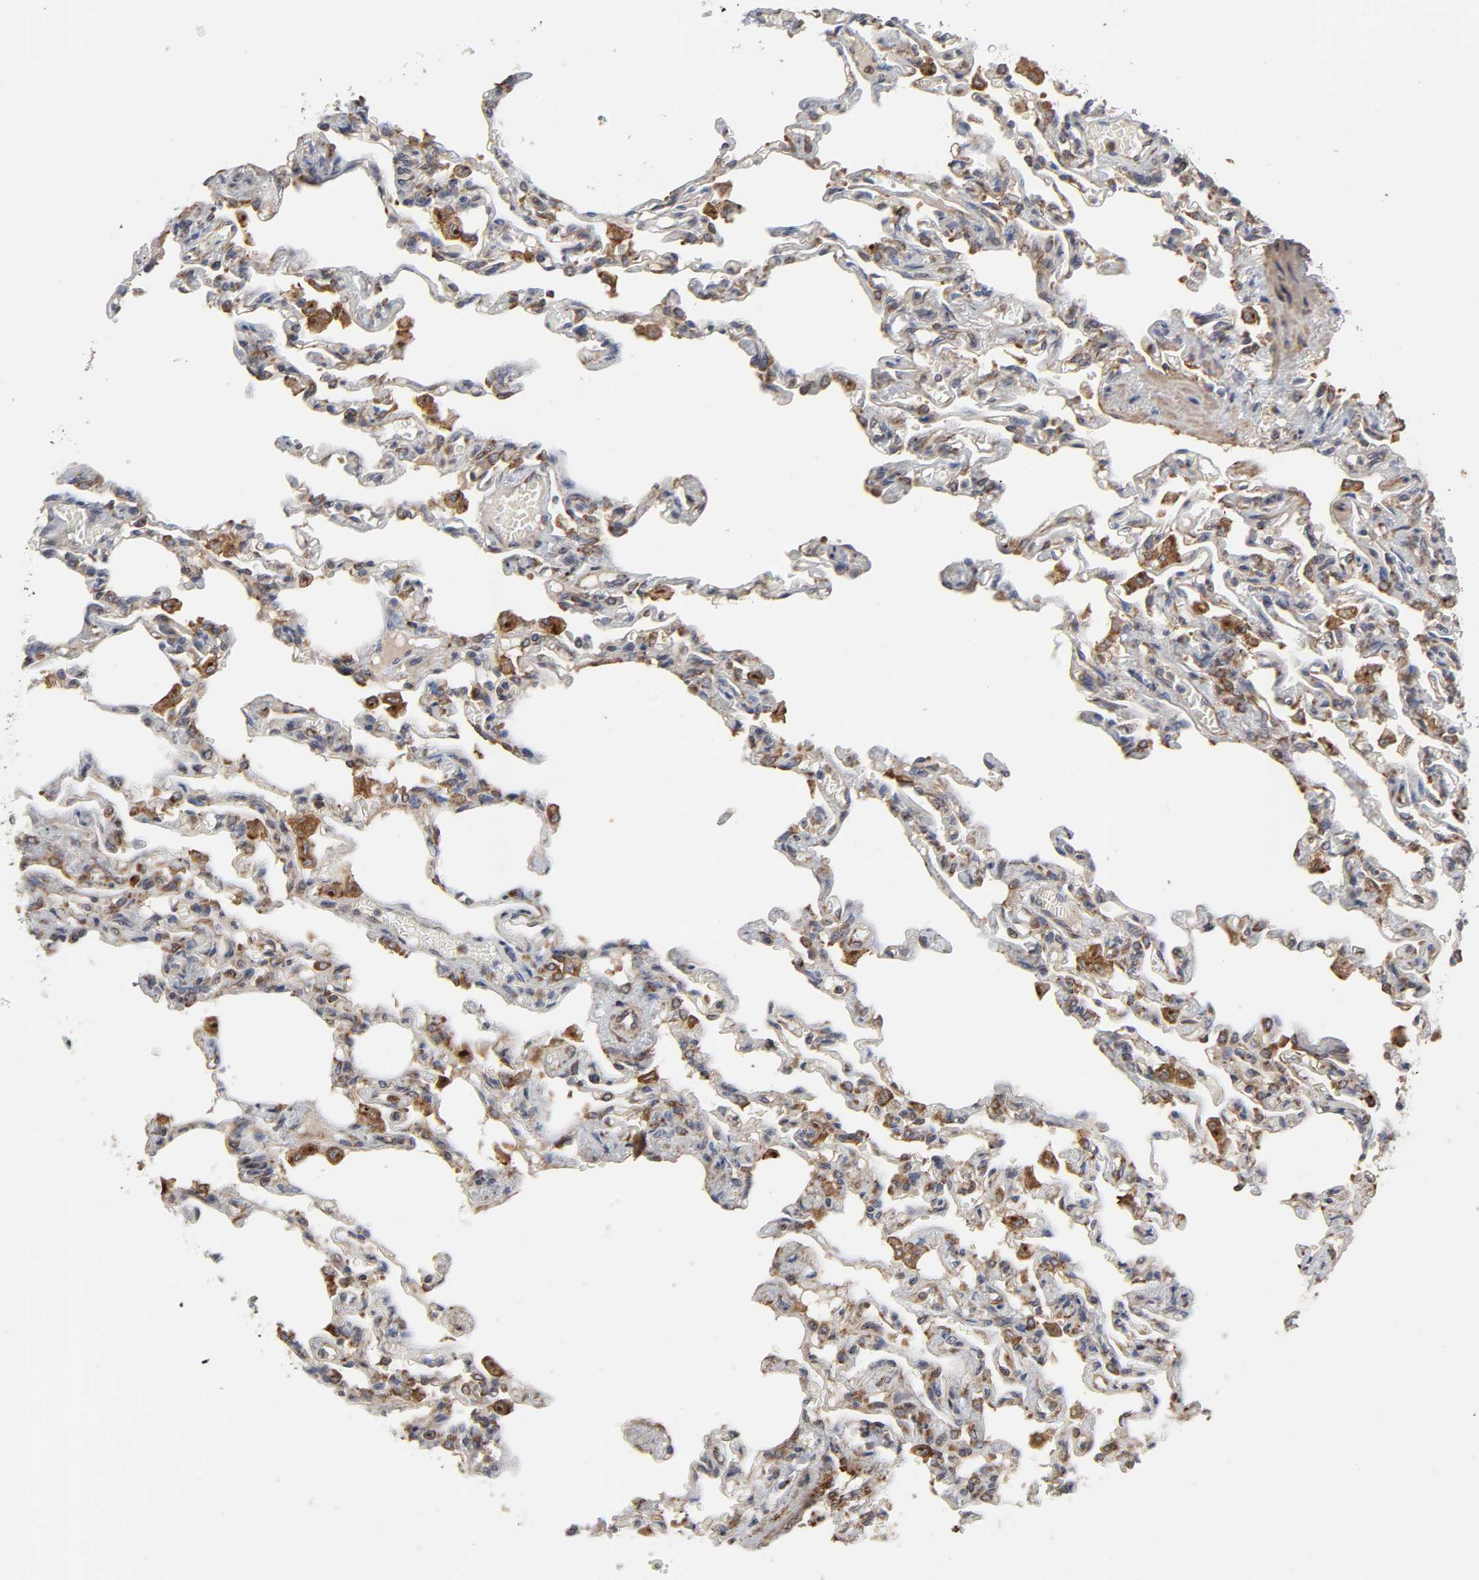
{"staining": {"intensity": "moderate", "quantity": "25%-75%", "location": "cytoplasmic/membranous"}, "tissue": "lung", "cell_type": "Alveolar cells", "image_type": "normal", "snomed": [{"axis": "morphology", "description": "Normal tissue, NOS"}, {"axis": "topography", "description": "Lung"}], "caption": "Immunohistochemistry of benign lung reveals medium levels of moderate cytoplasmic/membranous staining in approximately 25%-75% of alveolar cells.", "gene": "GNPTG", "patient": {"sex": "male", "age": 21}}